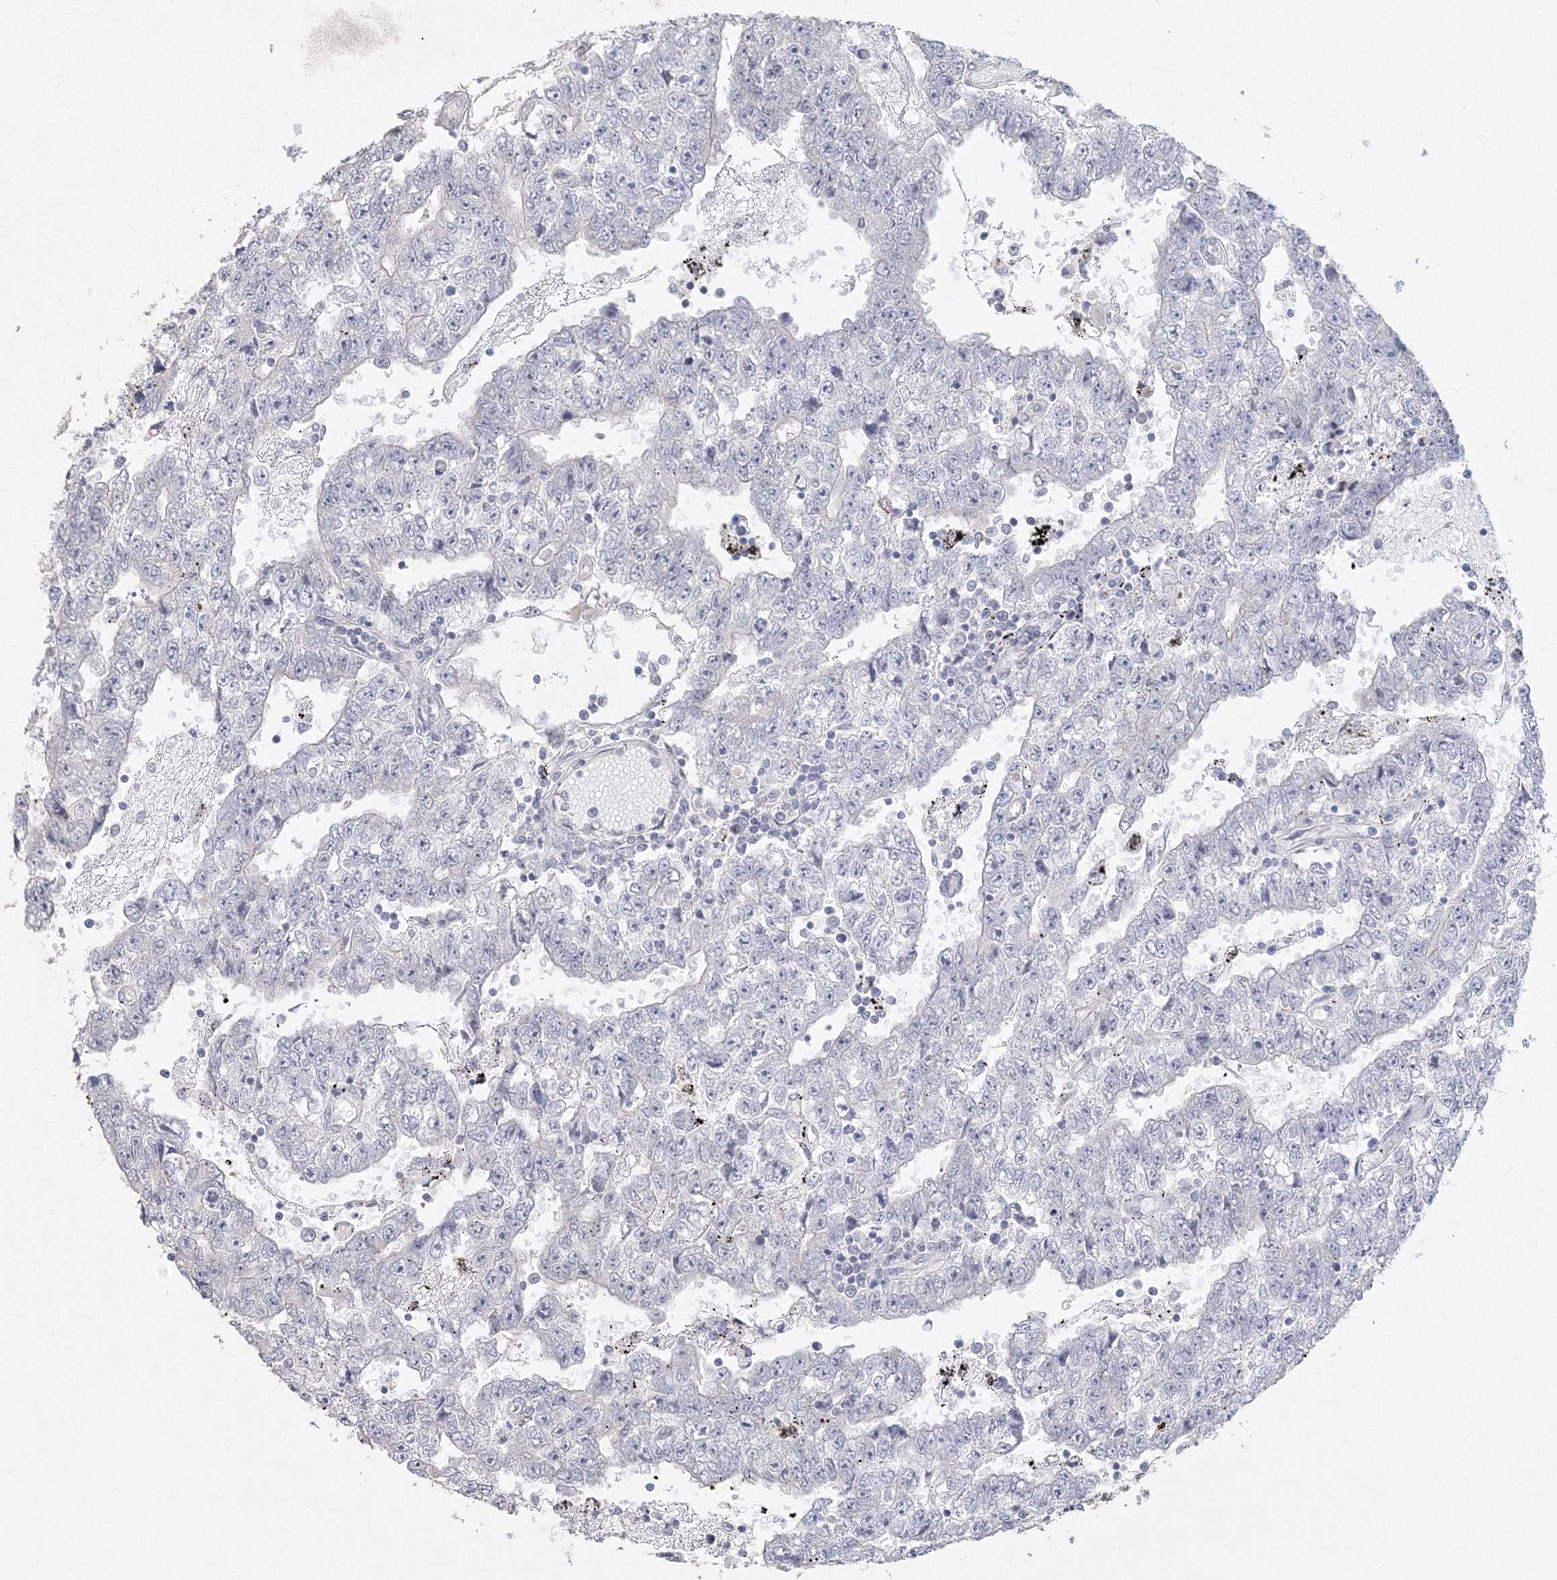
{"staining": {"intensity": "negative", "quantity": "none", "location": "none"}, "tissue": "testis cancer", "cell_type": "Tumor cells", "image_type": "cancer", "snomed": [{"axis": "morphology", "description": "Carcinoma, Embryonal, NOS"}, {"axis": "topography", "description": "Testis"}], "caption": "Immunohistochemistry (IHC) image of neoplastic tissue: testis cancer stained with DAB (3,3'-diaminobenzidine) reveals no significant protein expression in tumor cells.", "gene": "TACC2", "patient": {"sex": "male", "age": 25}}